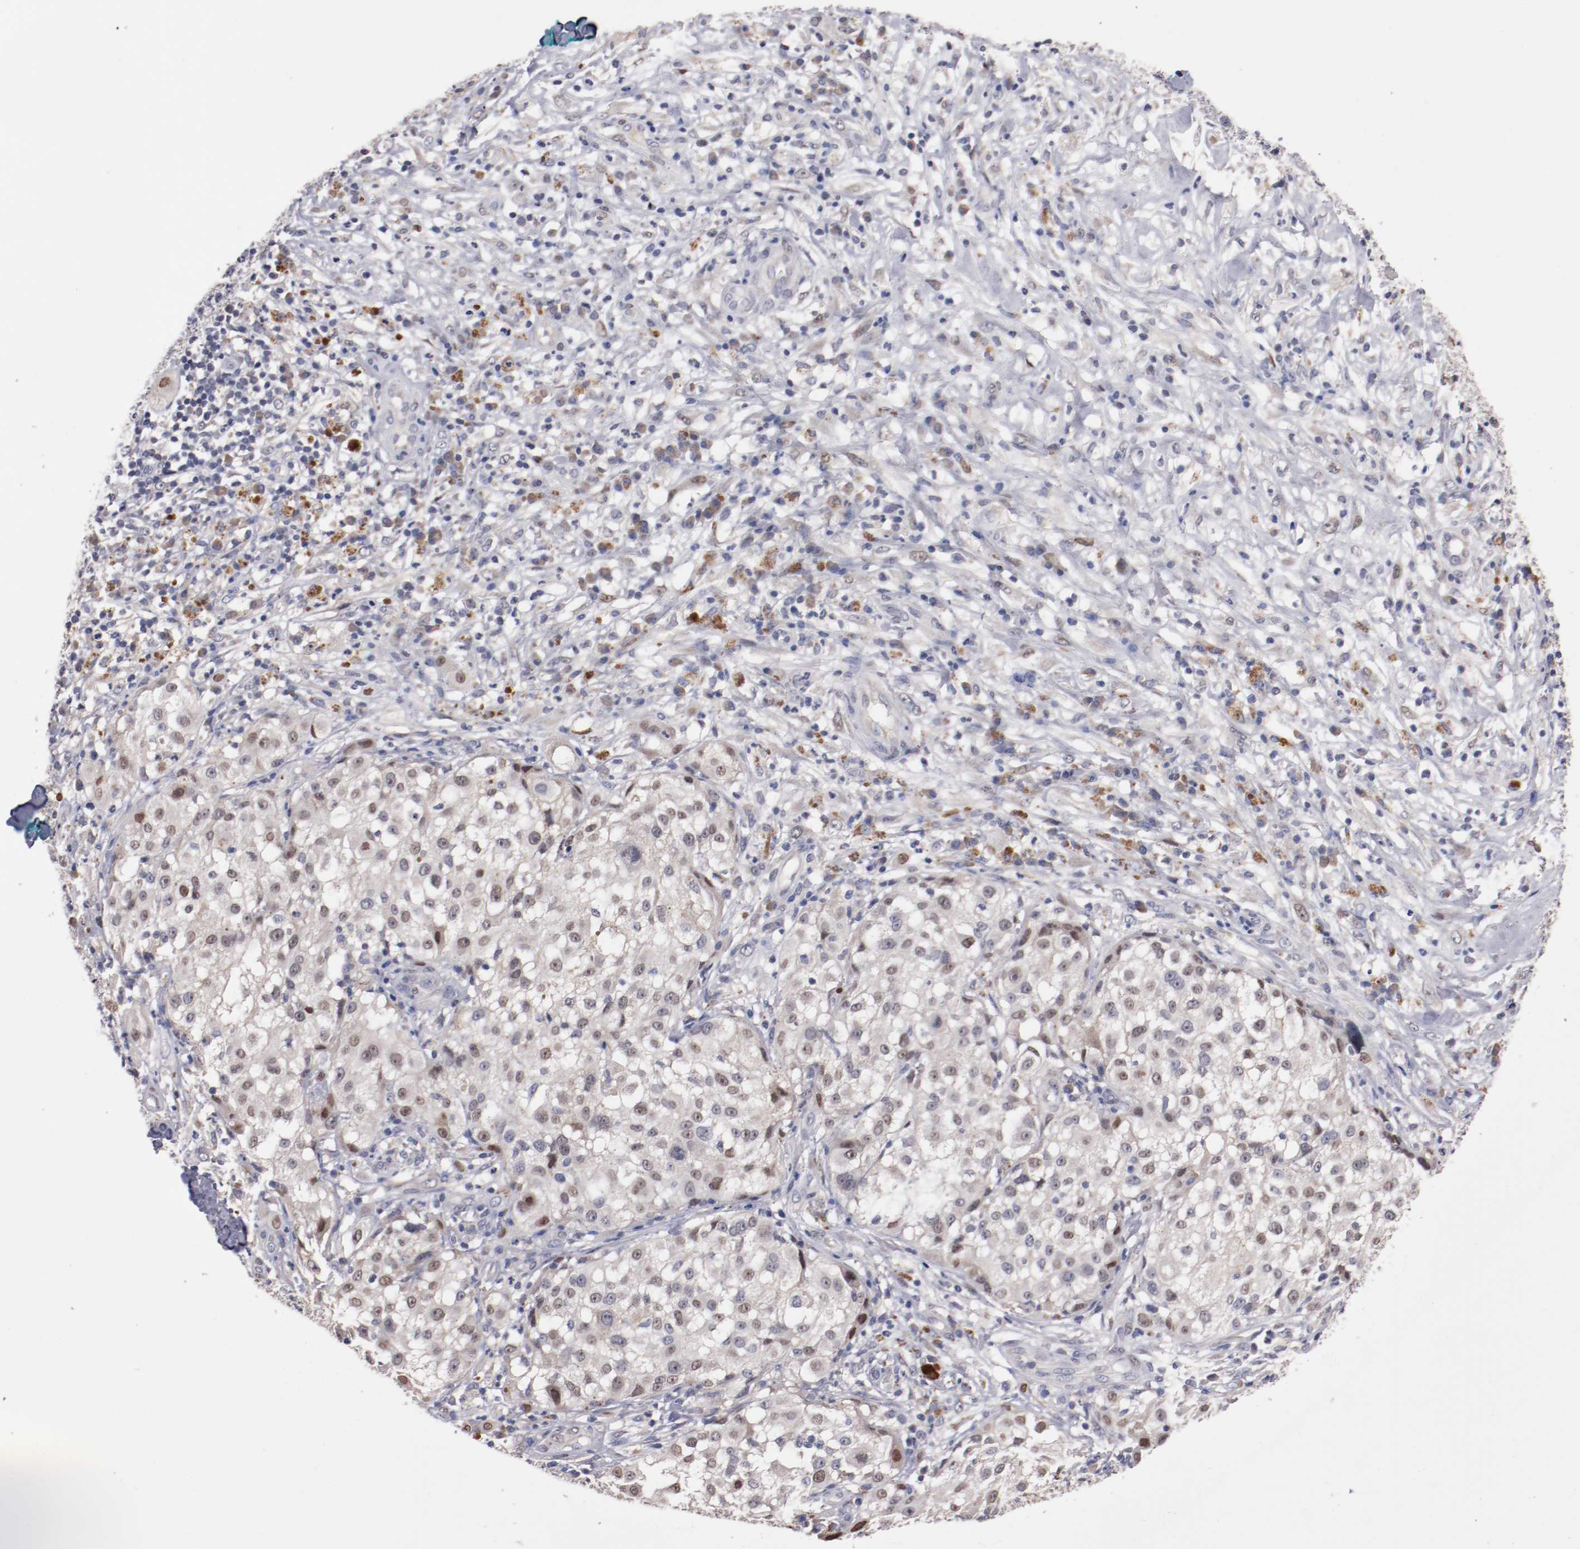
{"staining": {"intensity": "weak", "quantity": "<25%", "location": "cytoplasmic/membranous,nuclear"}, "tissue": "melanoma", "cell_type": "Tumor cells", "image_type": "cancer", "snomed": [{"axis": "morphology", "description": "Necrosis, NOS"}, {"axis": "morphology", "description": "Malignant melanoma, NOS"}, {"axis": "topography", "description": "Skin"}], "caption": "High power microscopy image of an immunohistochemistry histopathology image of malignant melanoma, revealing no significant expression in tumor cells. (DAB (3,3'-diaminobenzidine) immunohistochemistry with hematoxylin counter stain).", "gene": "FAM81A", "patient": {"sex": "female", "age": 87}}